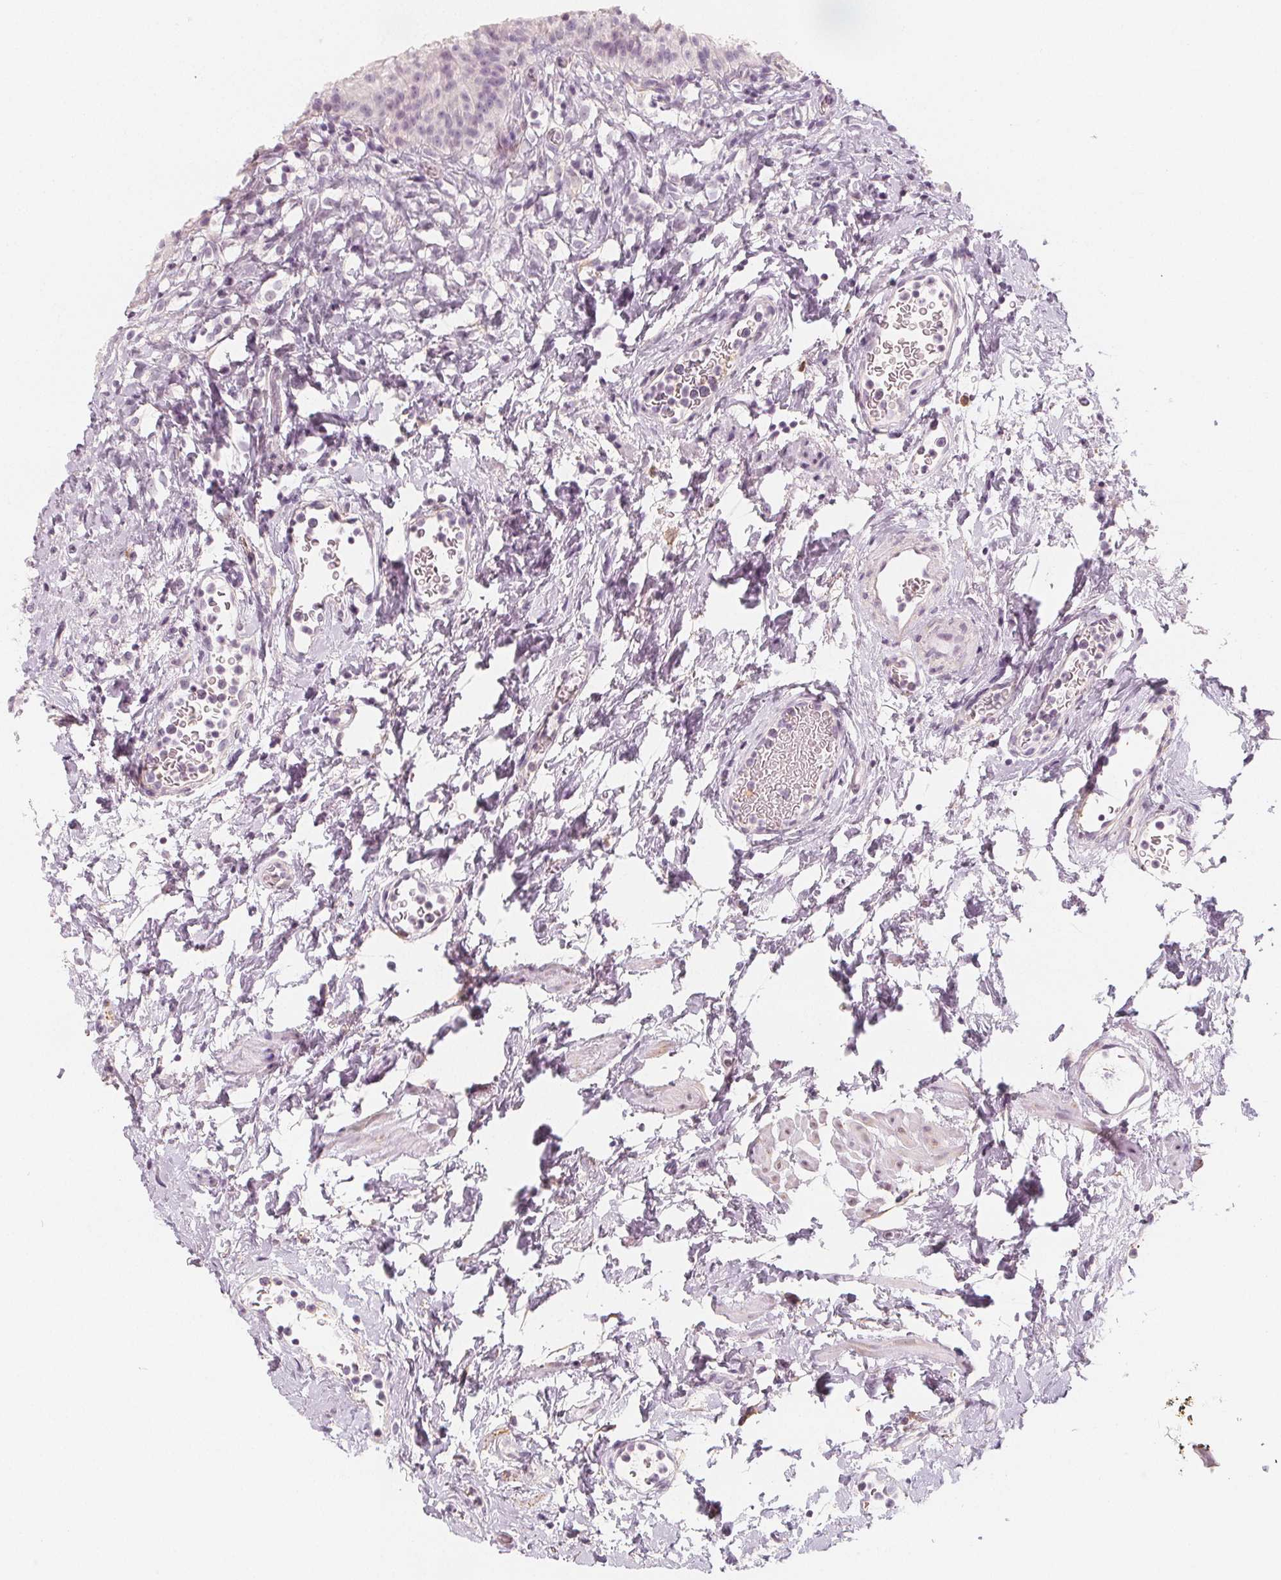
{"staining": {"intensity": "negative", "quantity": "none", "location": "none"}, "tissue": "urinary bladder", "cell_type": "Urothelial cells", "image_type": "normal", "snomed": [{"axis": "morphology", "description": "Normal tissue, NOS"}, {"axis": "topography", "description": "Urinary bladder"}], "caption": "A histopathology image of urinary bladder stained for a protein exhibits no brown staining in urothelial cells.", "gene": "MAP1A", "patient": {"sex": "male", "age": 76}}